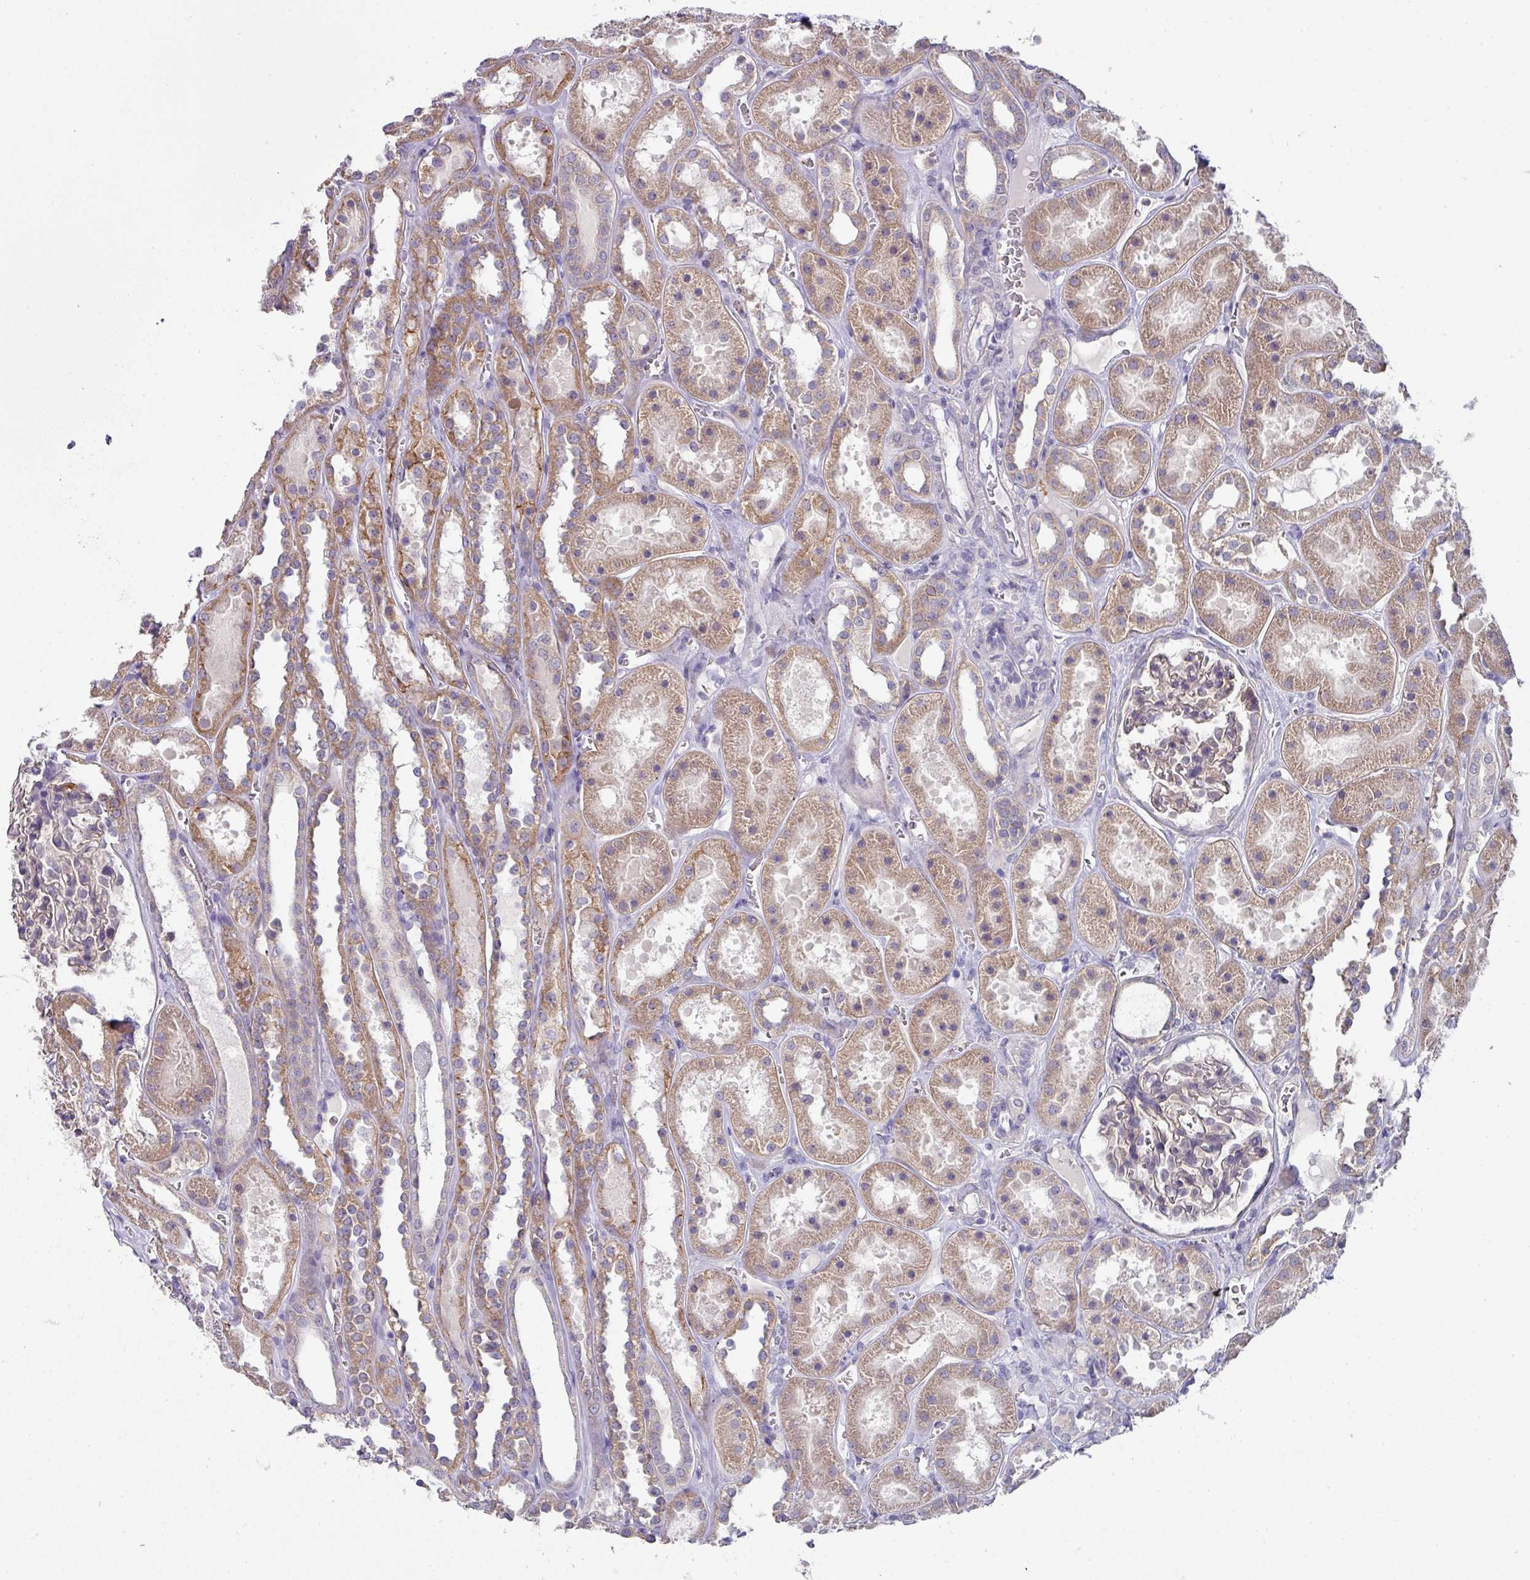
{"staining": {"intensity": "negative", "quantity": "none", "location": "none"}, "tissue": "kidney", "cell_type": "Cells in glomeruli", "image_type": "normal", "snomed": [{"axis": "morphology", "description": "Normal tissue, NOS"}, {"axis": "topography", "description": "Kidney"}], "caption": "A high-resolution image shows immunohistochemistry staining of normal kidney, which displays no significant expression in cells in glomeruli.", "gene": "DCAF12L1", "patient": {"sex": "female", "age": 41}}